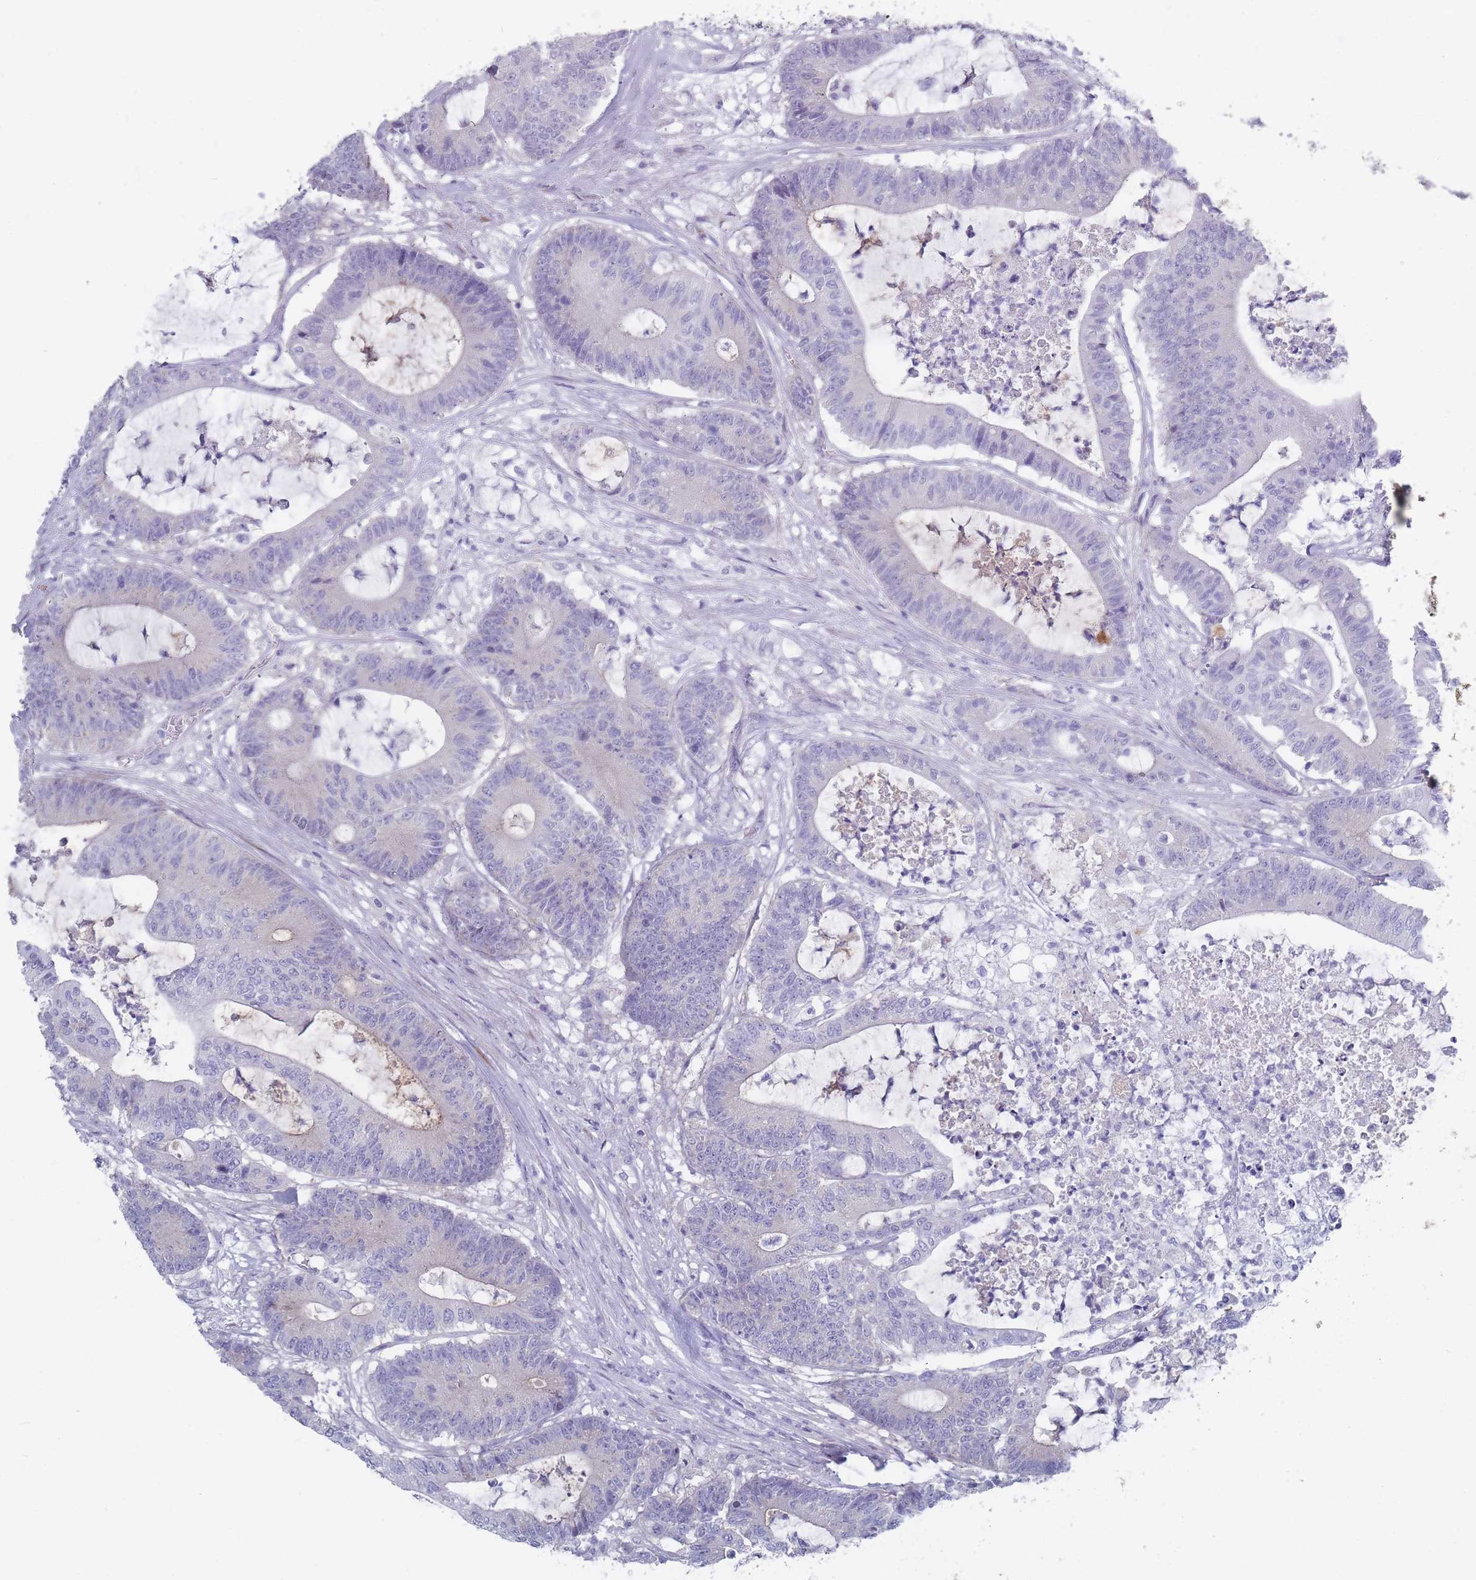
{"staining": {"intensity": "negative", "quantity": "none", "location": "none"}, "tissue": "colorectal cancer", "cell_type": "Tumor cells", "image_type": "cancer", "snomed": [{"axis": "morphology", "description": "Adenocarcinoma, NOS"}, {"axis": "topography", "description": "Colon"}], "caption": "IHC histopathology image of neoplastic tissue: colorectal cancer stained with DAB (3,3'-diaminobenzidine) shows no significant protein expression in tumor cells.", "gene": "PIGU", "patient": {"sex": "female", "age": 84}}